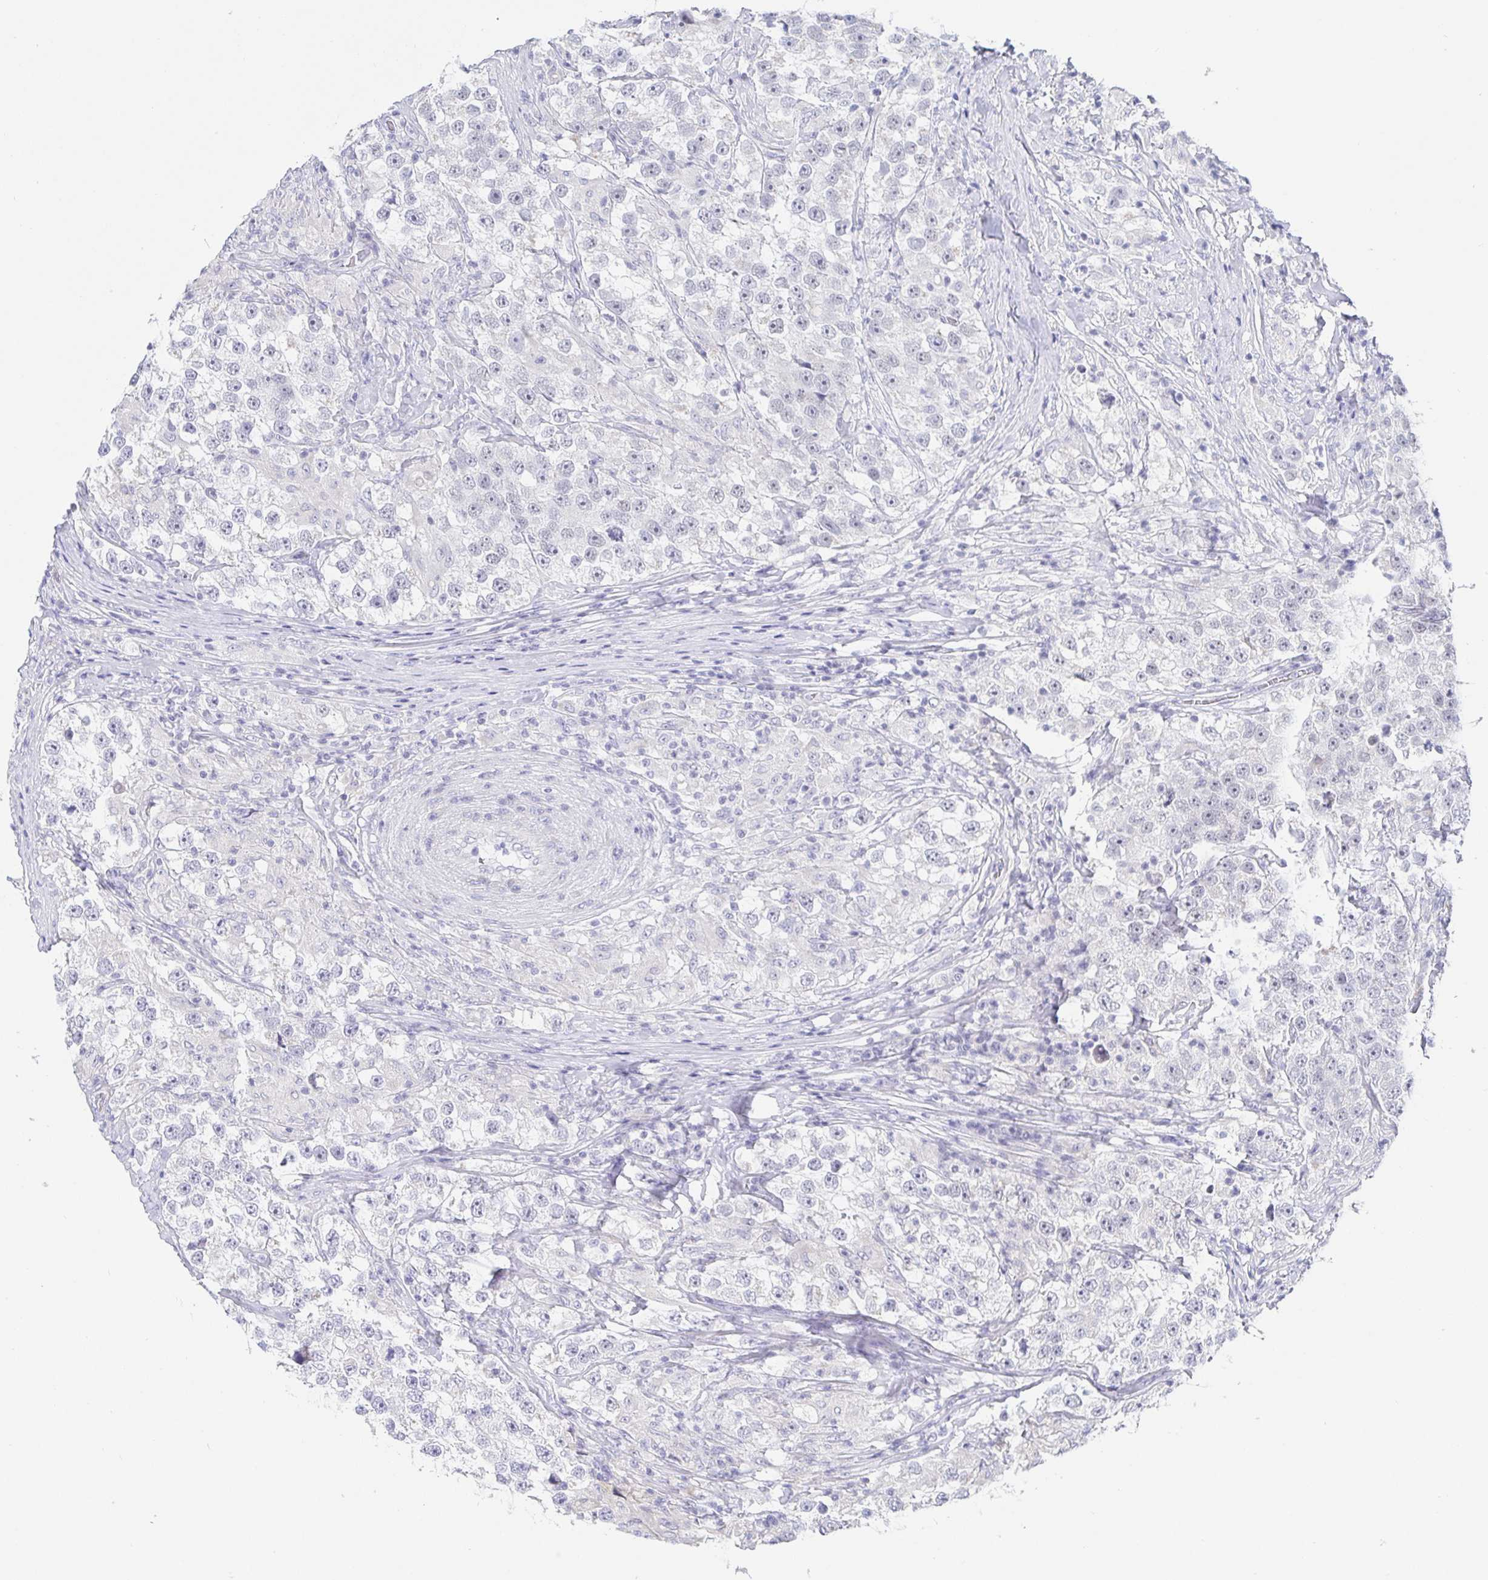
{"staining": {"intensity": "negative", "quantity": "none", "location": "none"}, "tissue": "testis cancer", "cell_type": "Tumor cells", "image_type": "cancer", "snomed": [{"axis": "morphology", "description": "Seminoma, NOS"}, {"axis": "topography", "description": "Testis"}], "caption": "Image shows no protein positivity in tumor cells of seminoma (testis) tissue.", "gene": "SIAH3", "patient": {"sex": "male", "age": 46}}